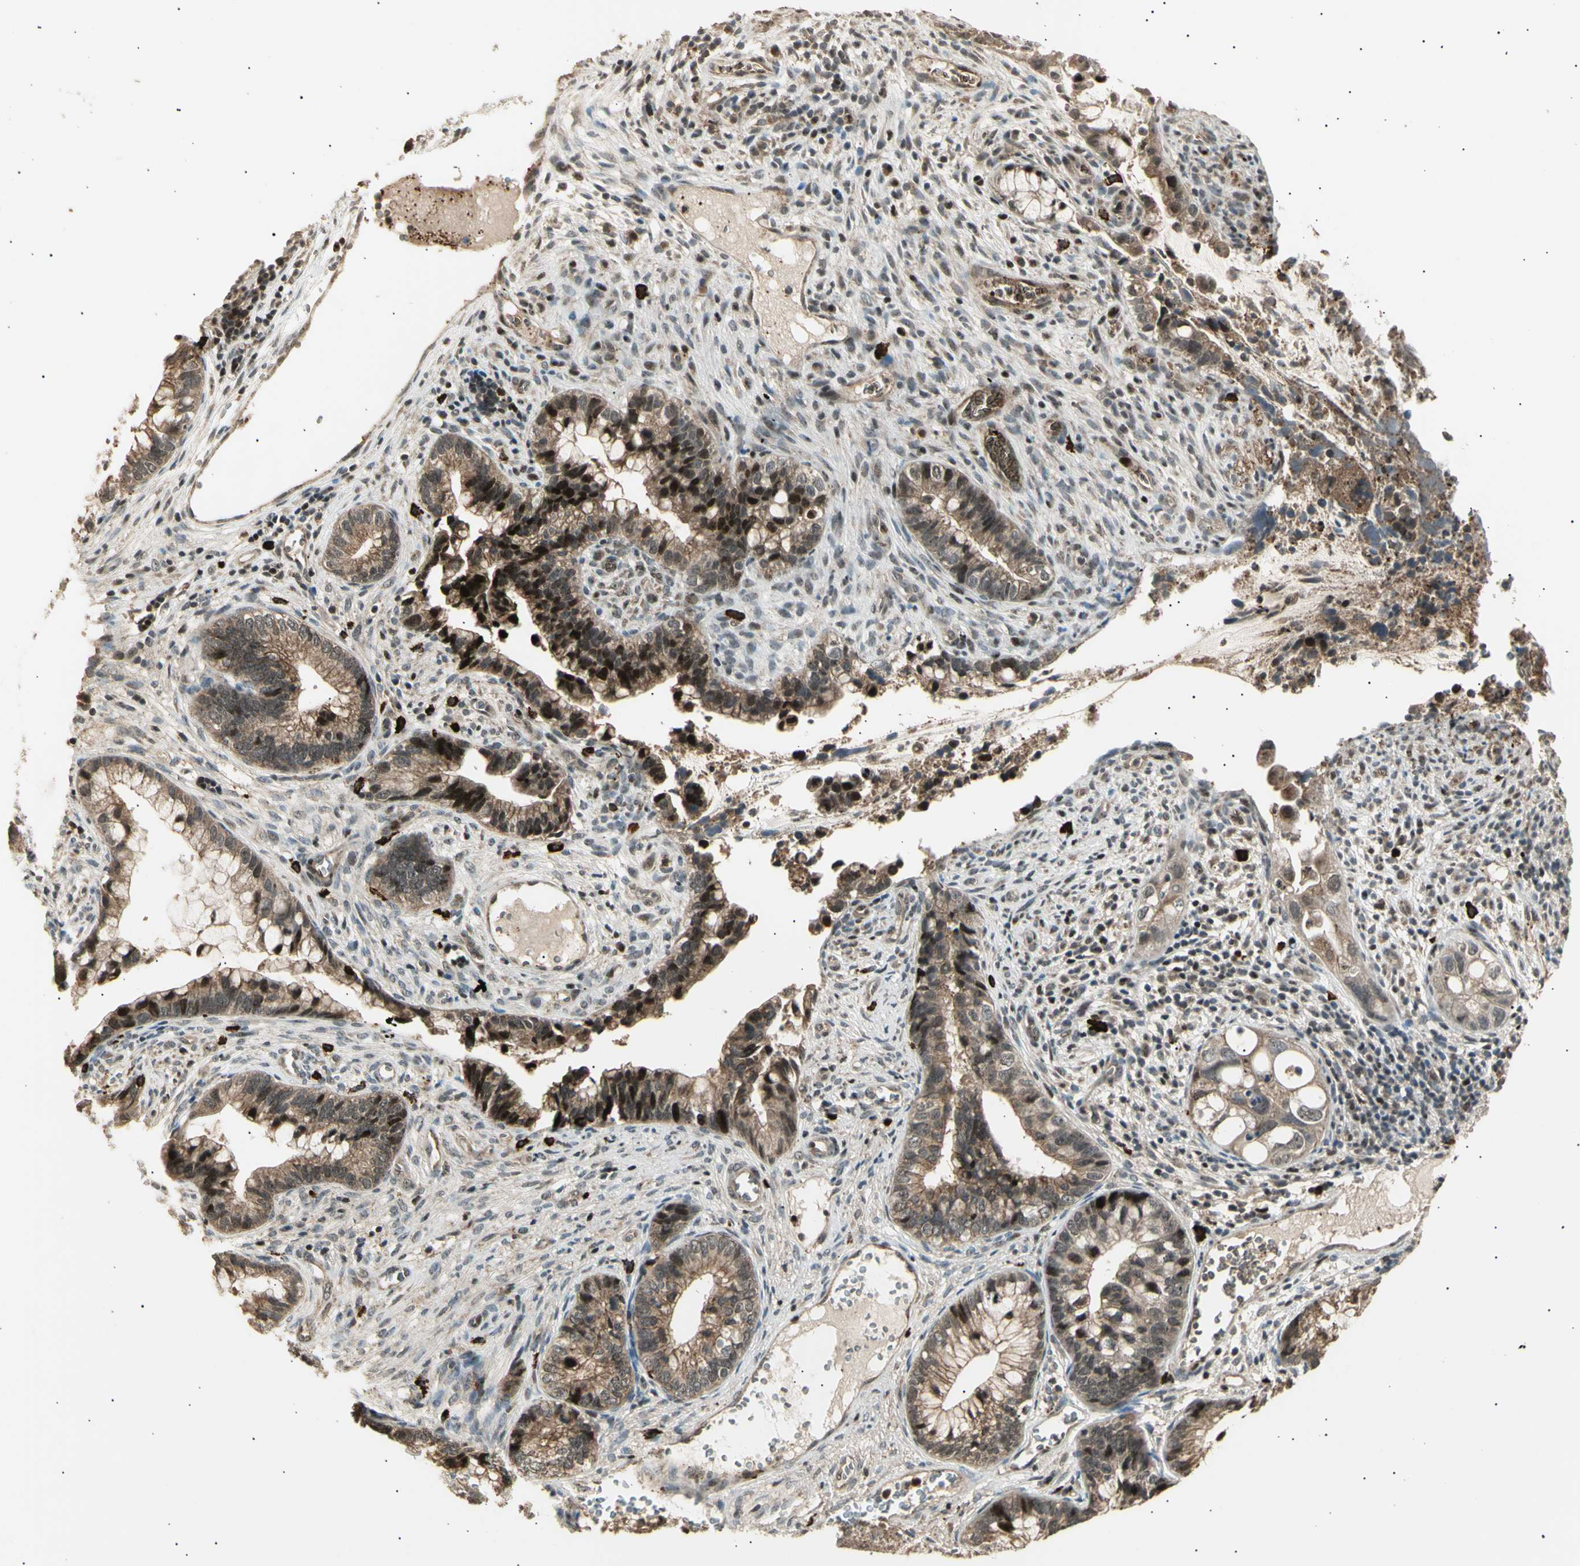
{"staining": {"intensity": "moderate", "quantity": ">75%", "location": "cytoplasmic/membranous,nuclear"}, "tissue": "cervical cancer", "cell_type": "Tumor cells", "image_type": "cancer", "snomed": [{"axis": "morphology", "description": "Adenocarcinoma, NOS"}, {"axis": "topography", "description": "Cervix"}], "caption": "Tumor cells show moderate cytoplasmic/membranous and nuclear expression in about >75% of cells in cervical adenocarcinoma.", "gene": "NUAK2", "patient": {"sex": "female", "age": 44}}